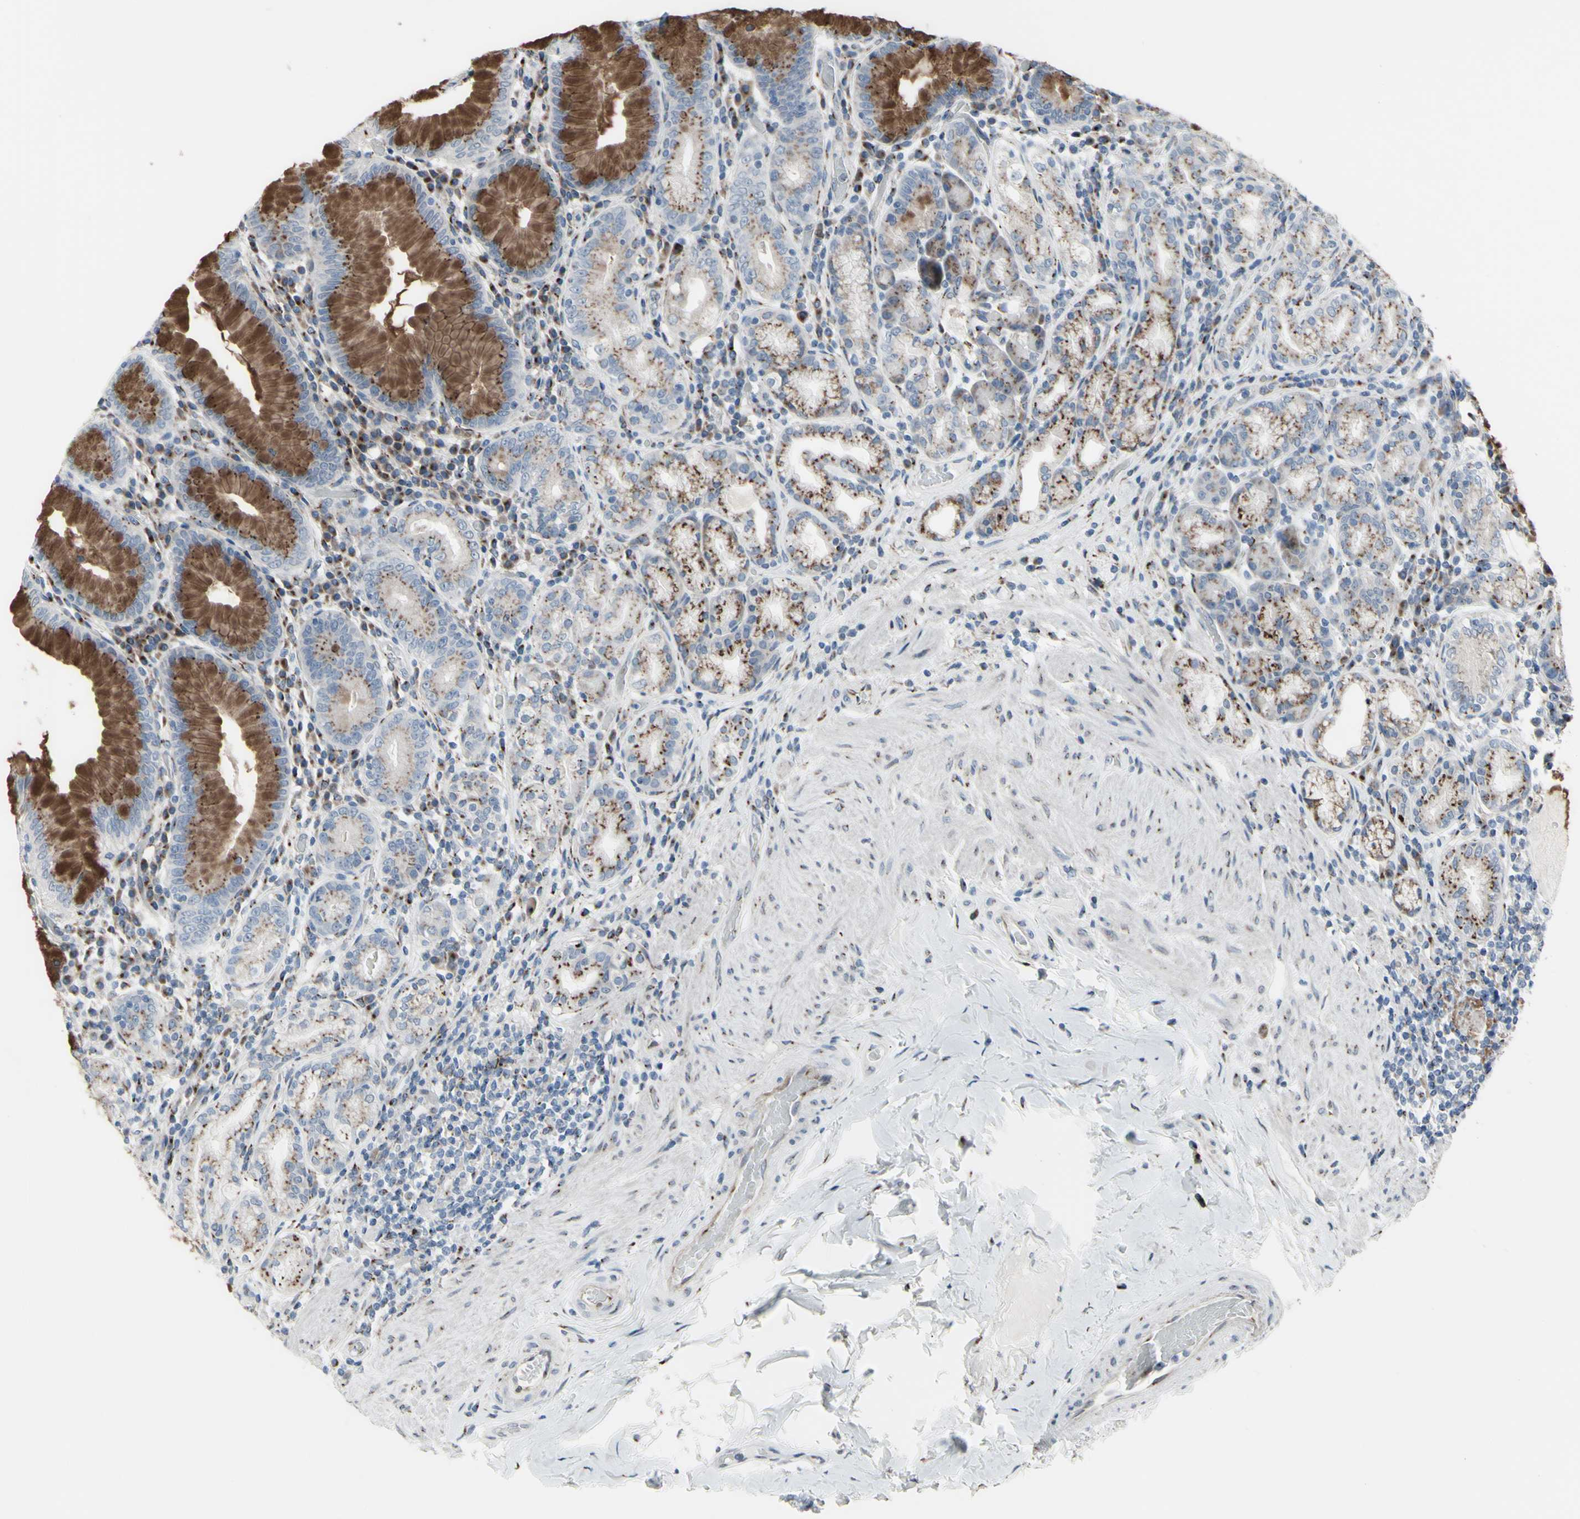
{"staining": {"intensity": "moderate", "quantity": ">75%", "location": "cytoplasmic/membranous"}, "tissue": "stomach", "cell_type": "Glandular cells", "image_type": "normal", "snomed": [{"axis": "morphology", "description": "Normal tissue, NOS"}, {"axis": "topography", "description": "Stomach, lower"}], "caption": "Immunohistochemistry micrograph of benign stomach: stomach stained using IHC exhibits medium levels of moderate protein expression localized specifically in the cytoplasmic/membranous of glandular cells, appearing as a cytoplasmic/membranous brown color.", "gene": "GLG1", "patient": {"sex": "female", "age": 76}}